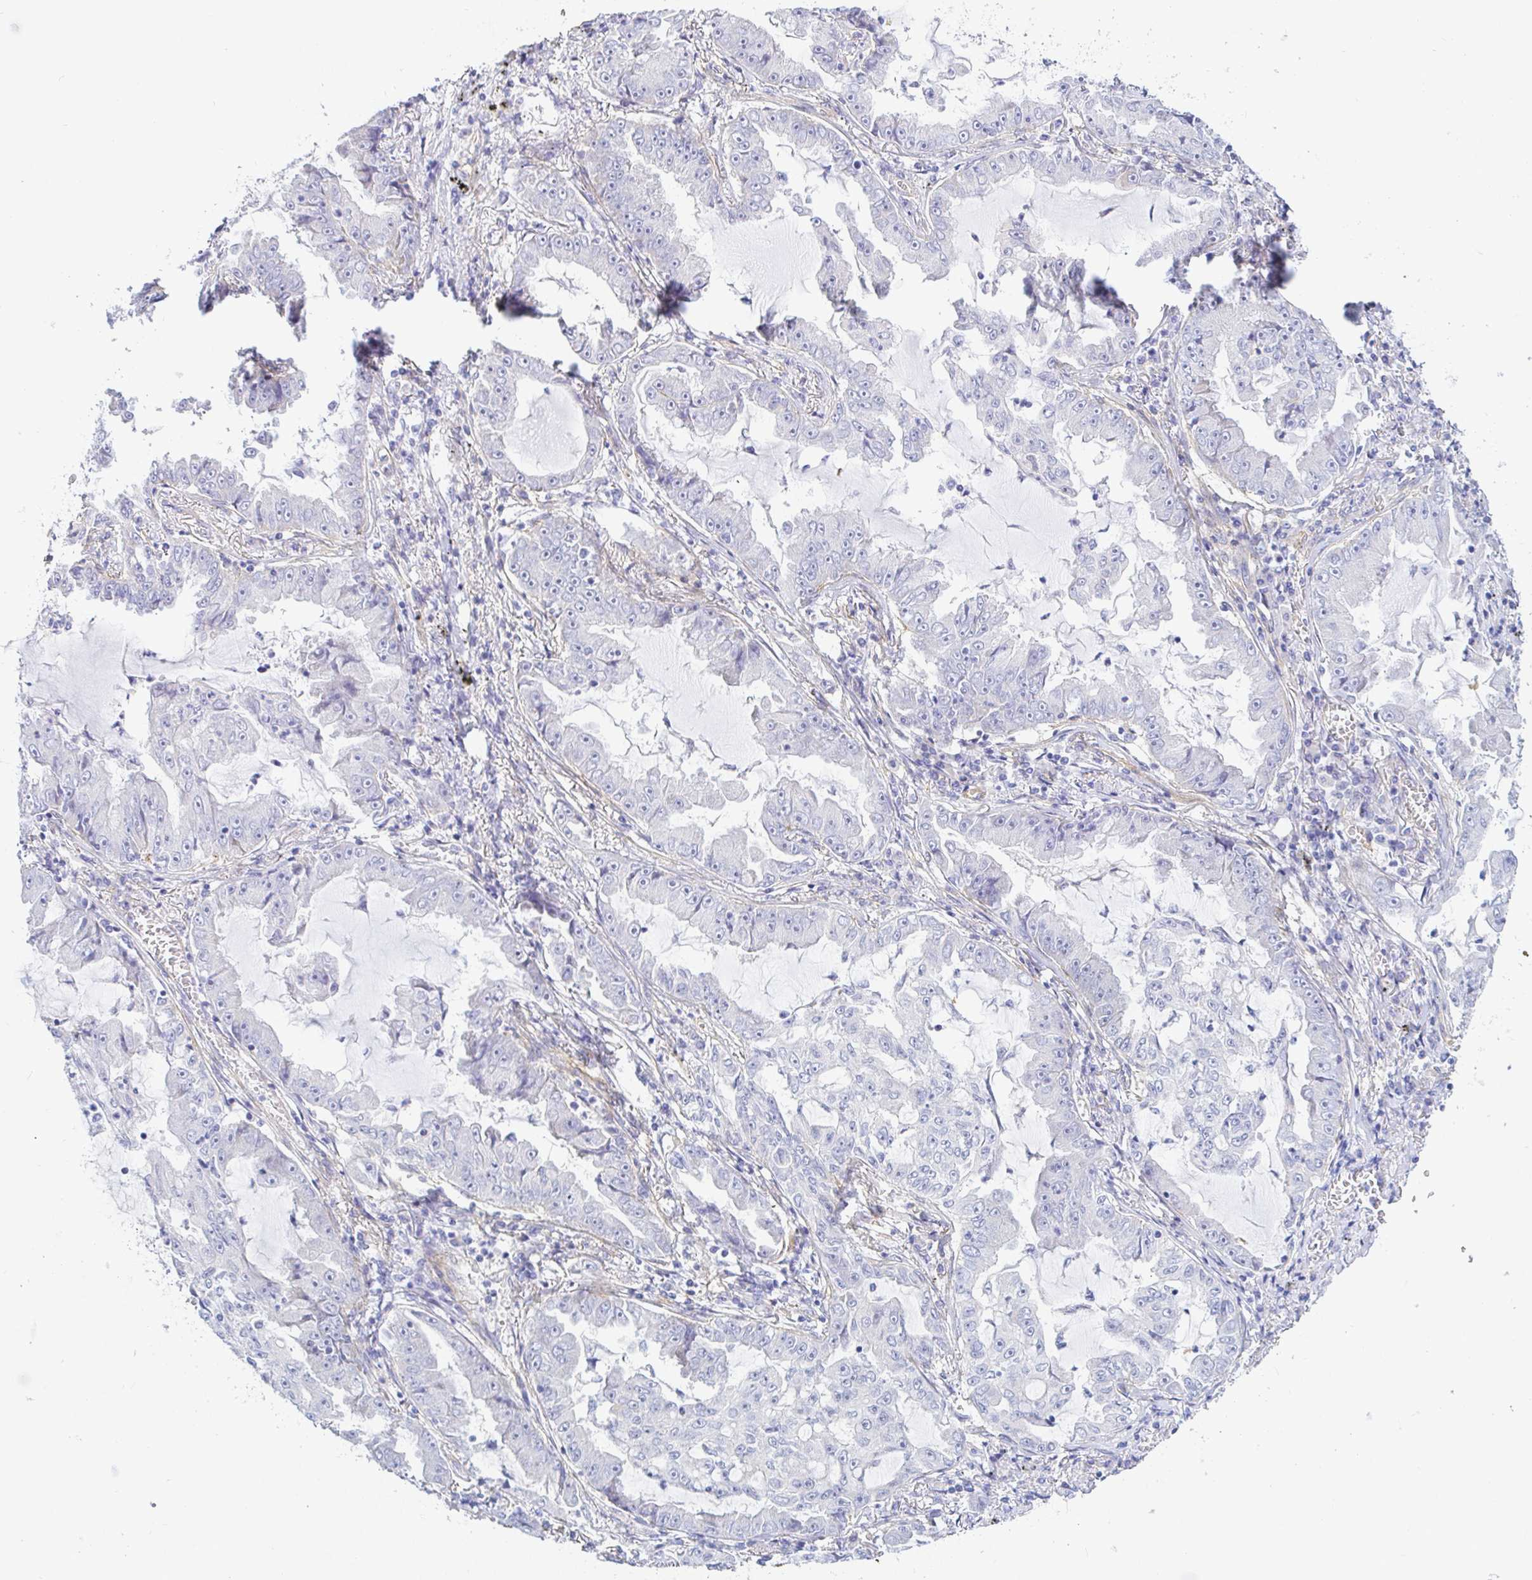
{"staining": {"intensity": "negative", "quantity": "none", "location": "none"}, "tissue": "lung cancer", "cell_type": "Tumor cells", "image_type": "cancer", "snomed": [{"axis": "morphology", "description": "Adenocarcinoma, NOS"}, {"axis": "topography", "description": "Lung"}], "caption": "A micrograph of human lung cancer is negative for staining in tumor cells. (Immunohistochemistry (ihc), brightfield microscopy, high magnification).", "gene": "ARL4D", "patient": {"sex": "female", "age": 52}}